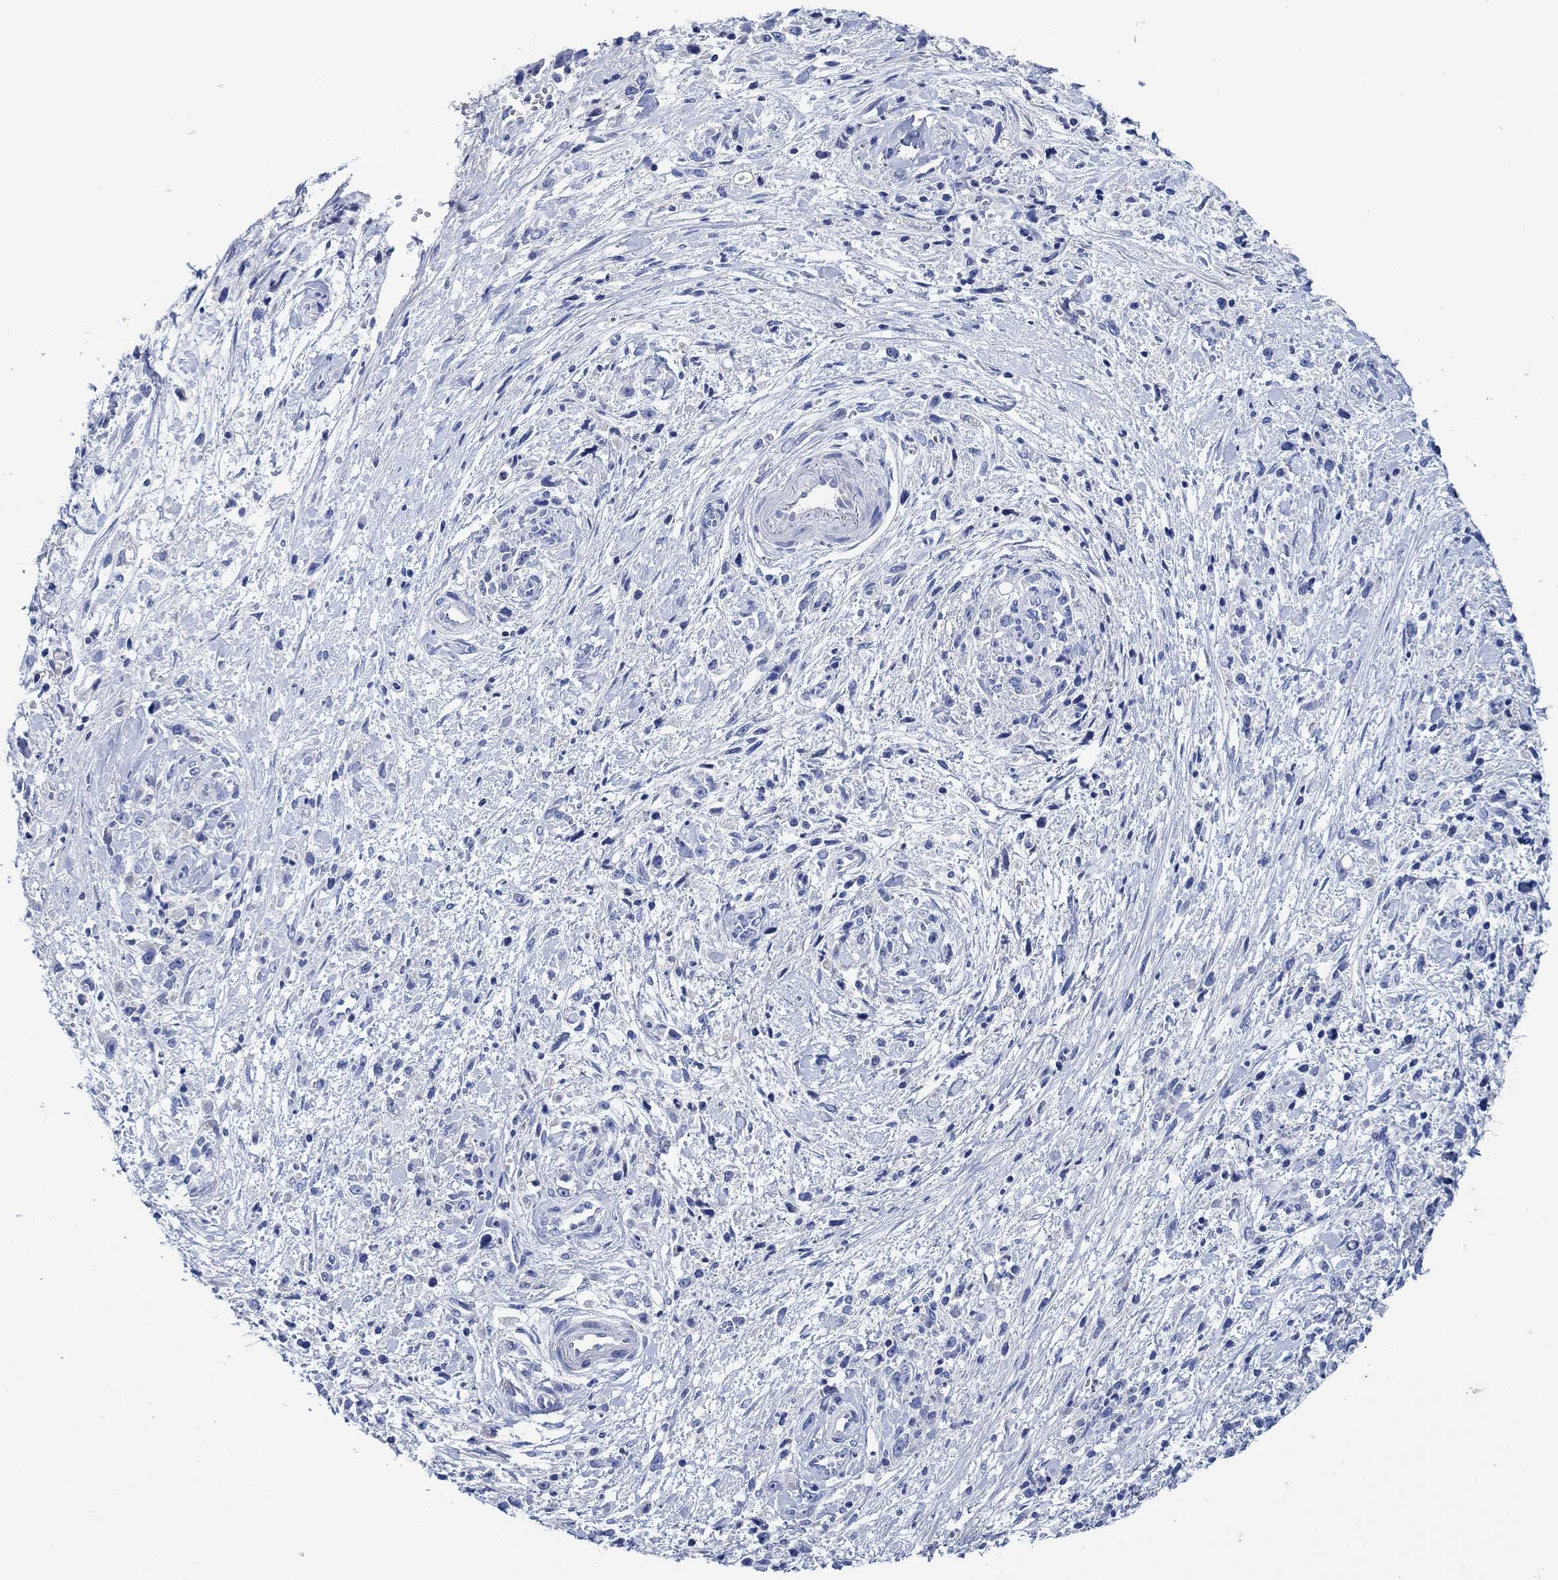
{"staining": {"intensity": "negative", "quantity": "none", "location": "none"}, "tissue": "stomach cancer", "cell_type": "Tumor cells", "image_type": "cancer", "snomed": [{"axis": "morphology", "description": "Adenocarcinoma, NOS"}, {"axis": "topography", "description": "Stomach"}], "caption": "Protein analysis of stomach adenocarcinoma shows no significant expression in tumor cells. Nuclei are stained in blue.", "gene": "CPNE6", "patient": {"sex": "female", "age": 59}}